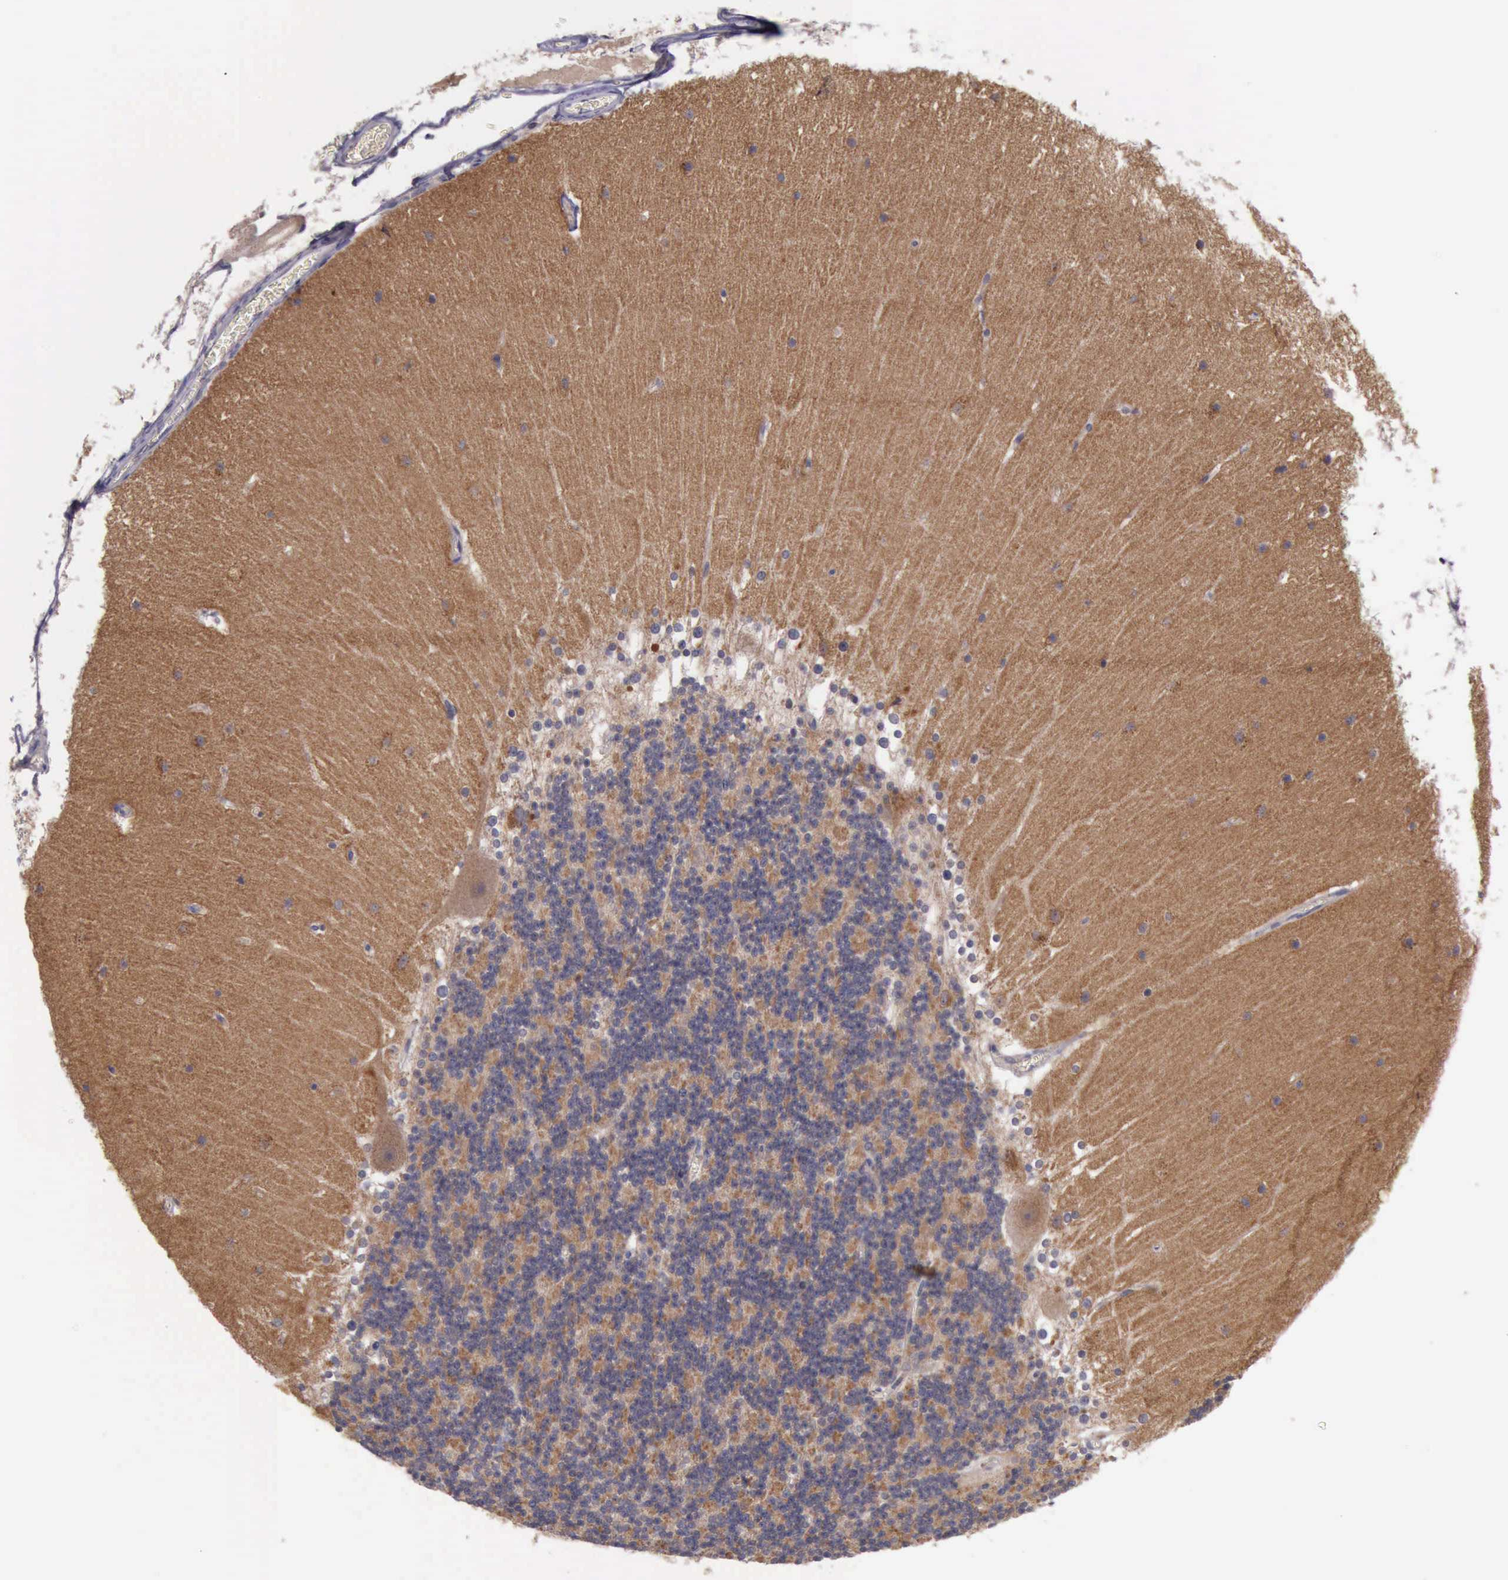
{"staining": {"intensity": "negative", "quantity": "none", "location": "none"}, "tissue": "cerebellum", "cell_type": "Cells in granular layer", "image_type": "normal", "snomed": [{"axis": "morphology", "description": "Normal tissue, NOS"}, {"axis": "topography", "description": "Cerebellum"}], "caption": "A high-resolution histopathology image shows immunohistochemistry staining of unremarkable cerebellum, which exhibits no significant expression in cells in granular layer. (DAB (3,3'-diaminobenzidine) immunohistochemistry (IHC), high magnification).", "gene": "RAB39B", "patient": {"sex": "female", "age": 19}}